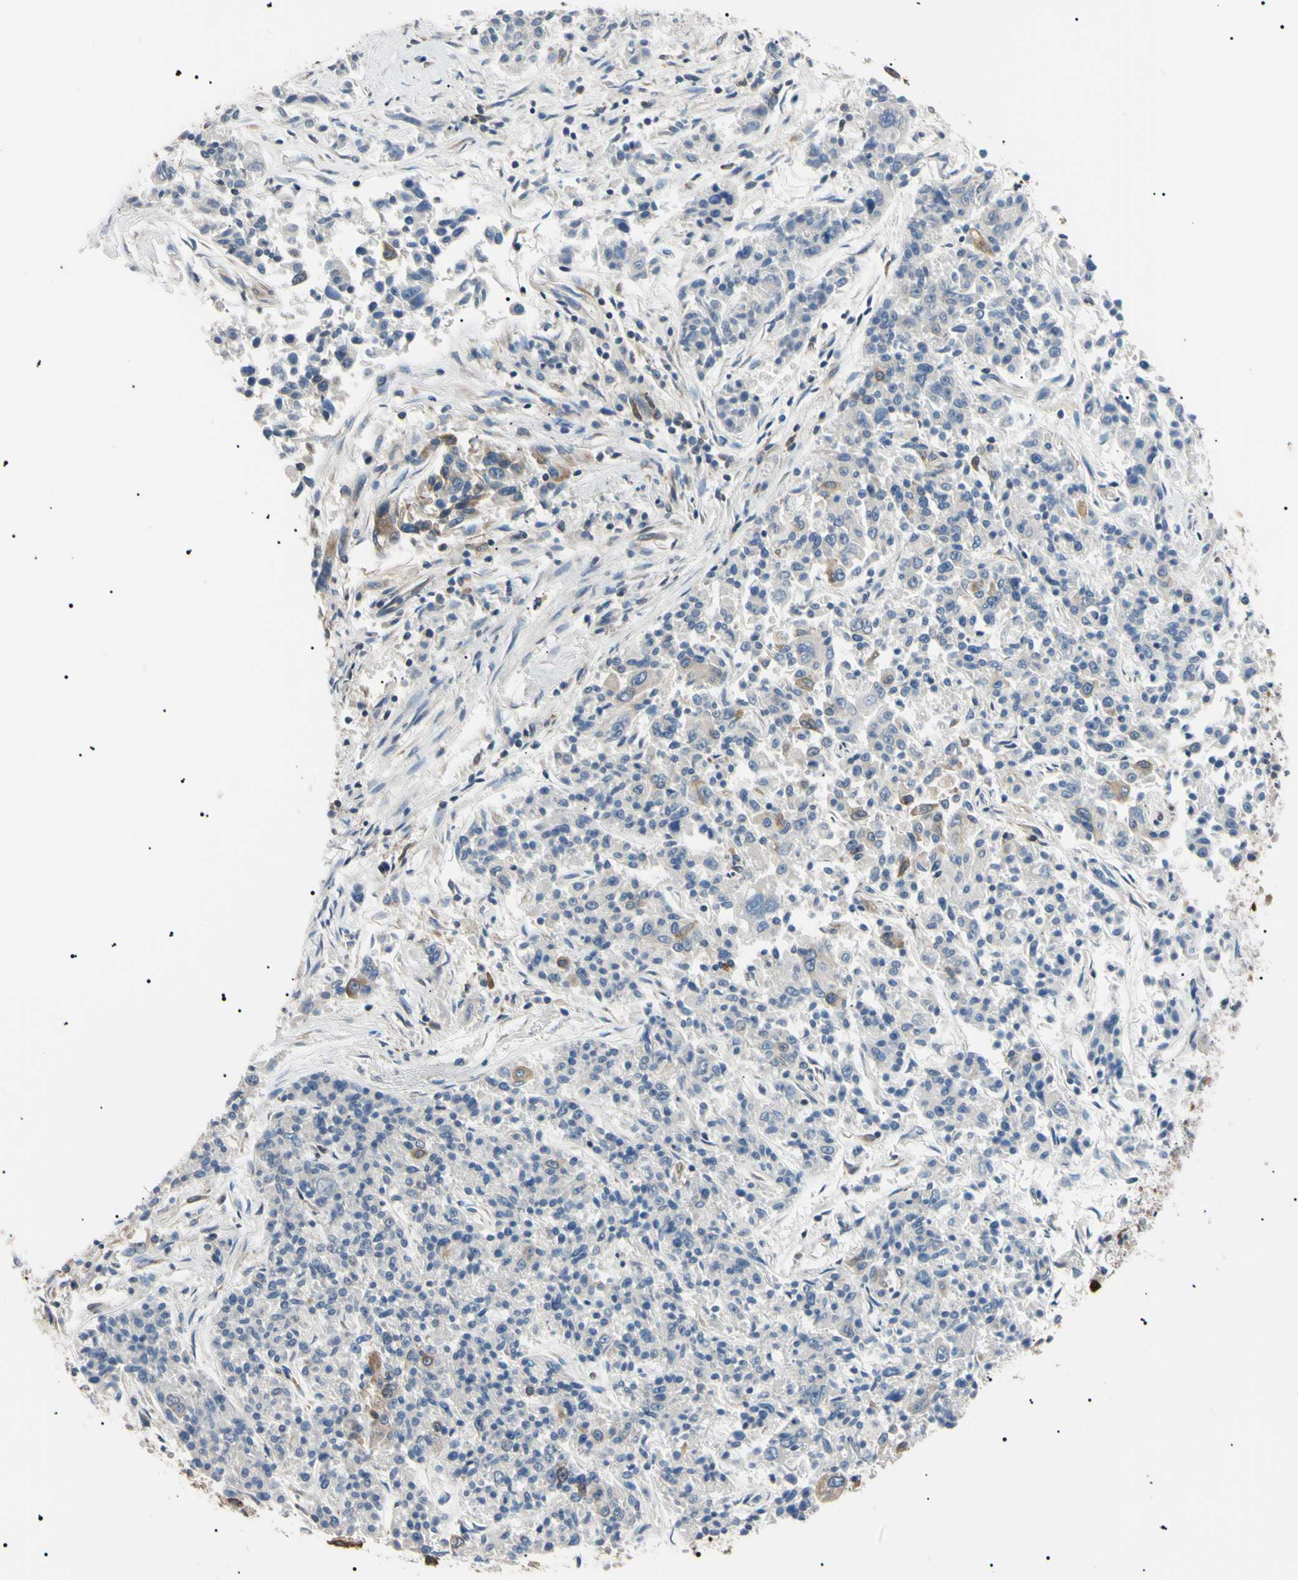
{"staining": {"intensity": "negative", "quantity": "none", "location": "none"}, "tissue": "lung cancer", "cell_type": "Tumor cells", "image_type": "cancer", "snomed": [{"axis": "morphology", "description": "Adenocarcinoma, NOS"}, {"axis": "topography", "description": "Lung"}], "caption": "Immunohistochemistry of human lung cancer shows no staining in tumor cells.", "gene": "VAPA", "patient": {"sex": "male", "age": 84}}